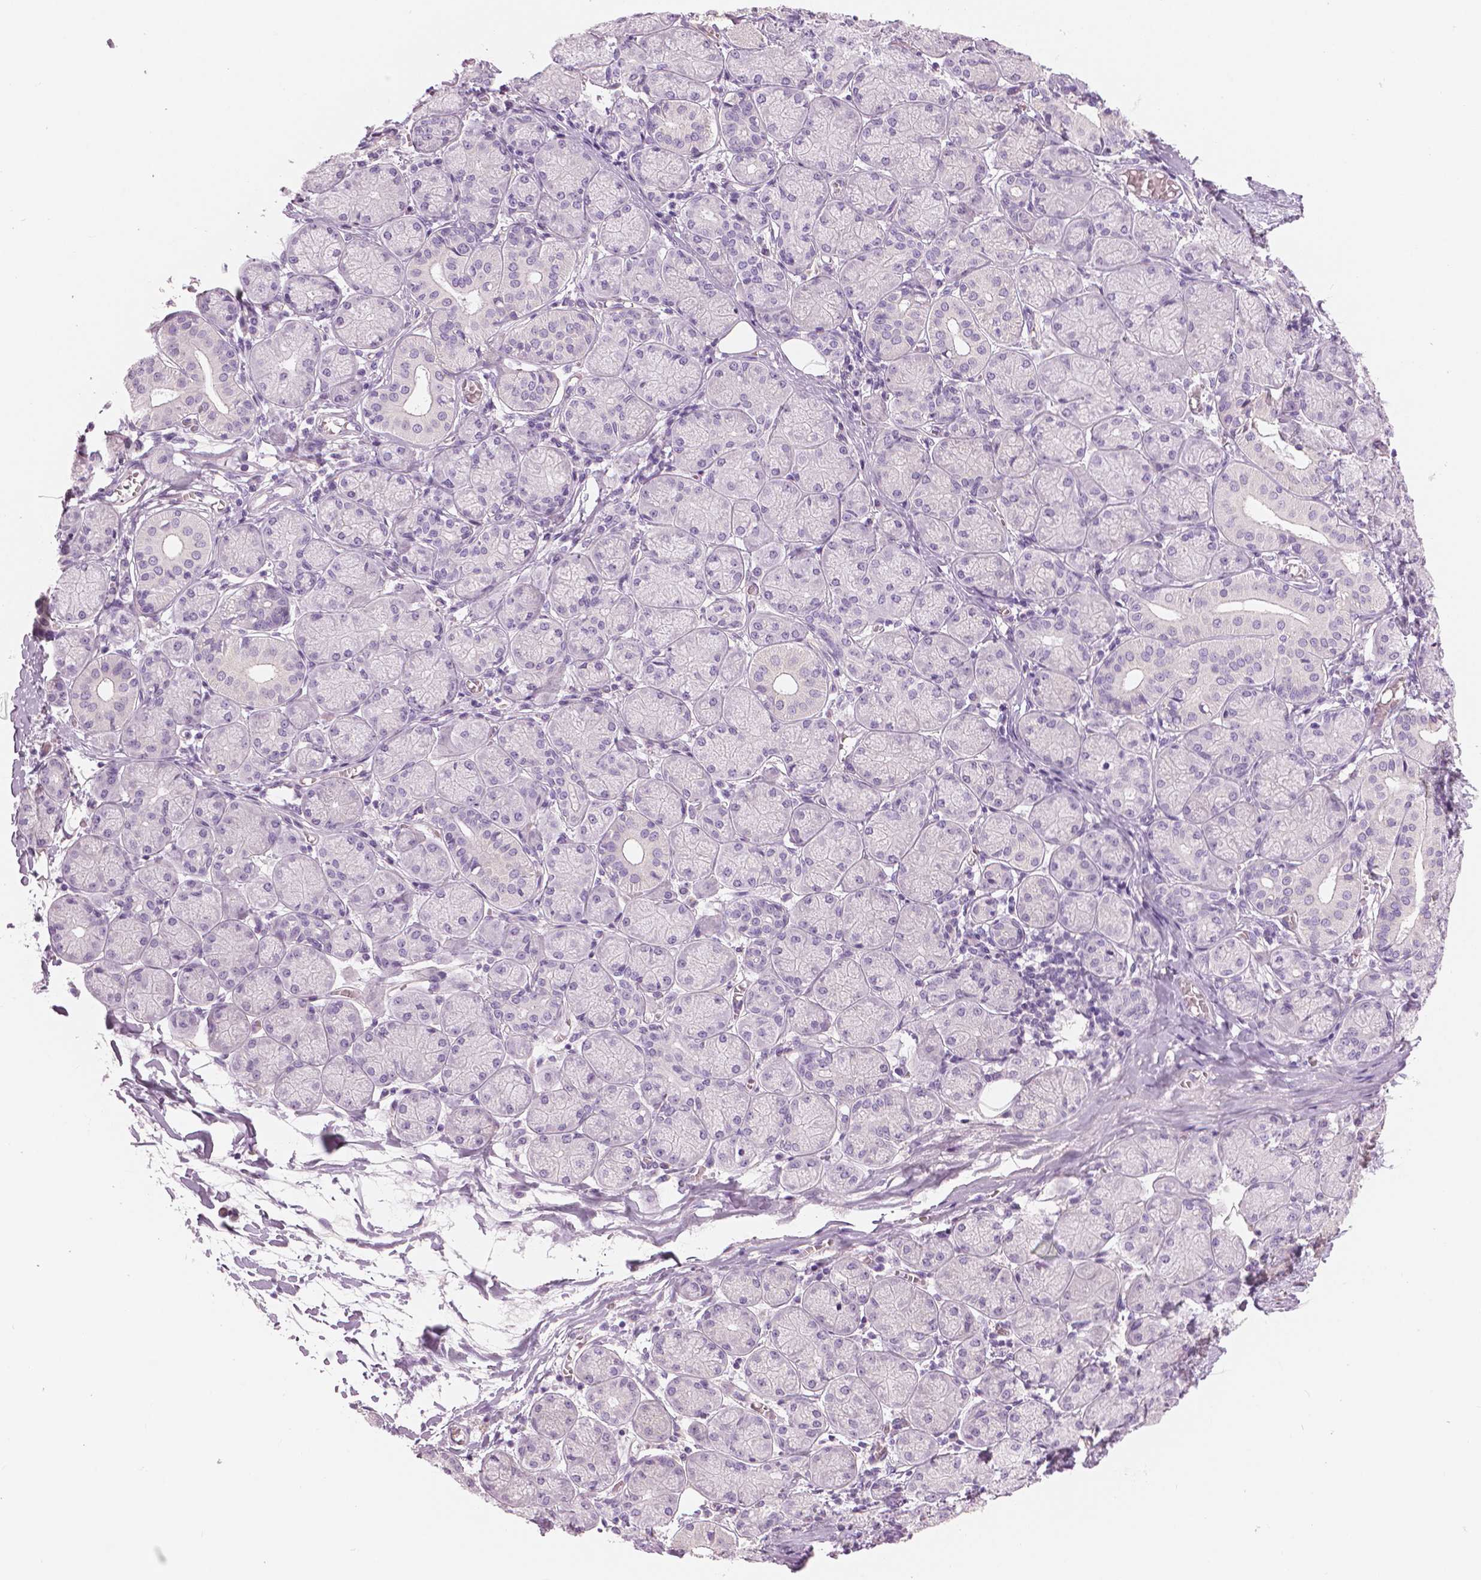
{"staining": {"intensity": "negative", "quantity": "none", "location": "none"}, "tissue": "salivary gland", "cell_type": "Glandular cells", "image_type": "normal", "snomed": [{"axis": "morphology", "description": "Normal tissue, NOS"}, {"axis": "topography", "description": "Salivary gland"}, {"axis": "topography", "description": "Peripheral nerve tissue"}], "caption": "Glandular cells show no significant protein positivity in normal salivary gland. Brightfield microscopy of IHC stained with DAB (brown) and hematoxylin (blue), captured at high magnification.", "gene": "SLC24A1", "patient": {"sex": "female", "age": 24}}